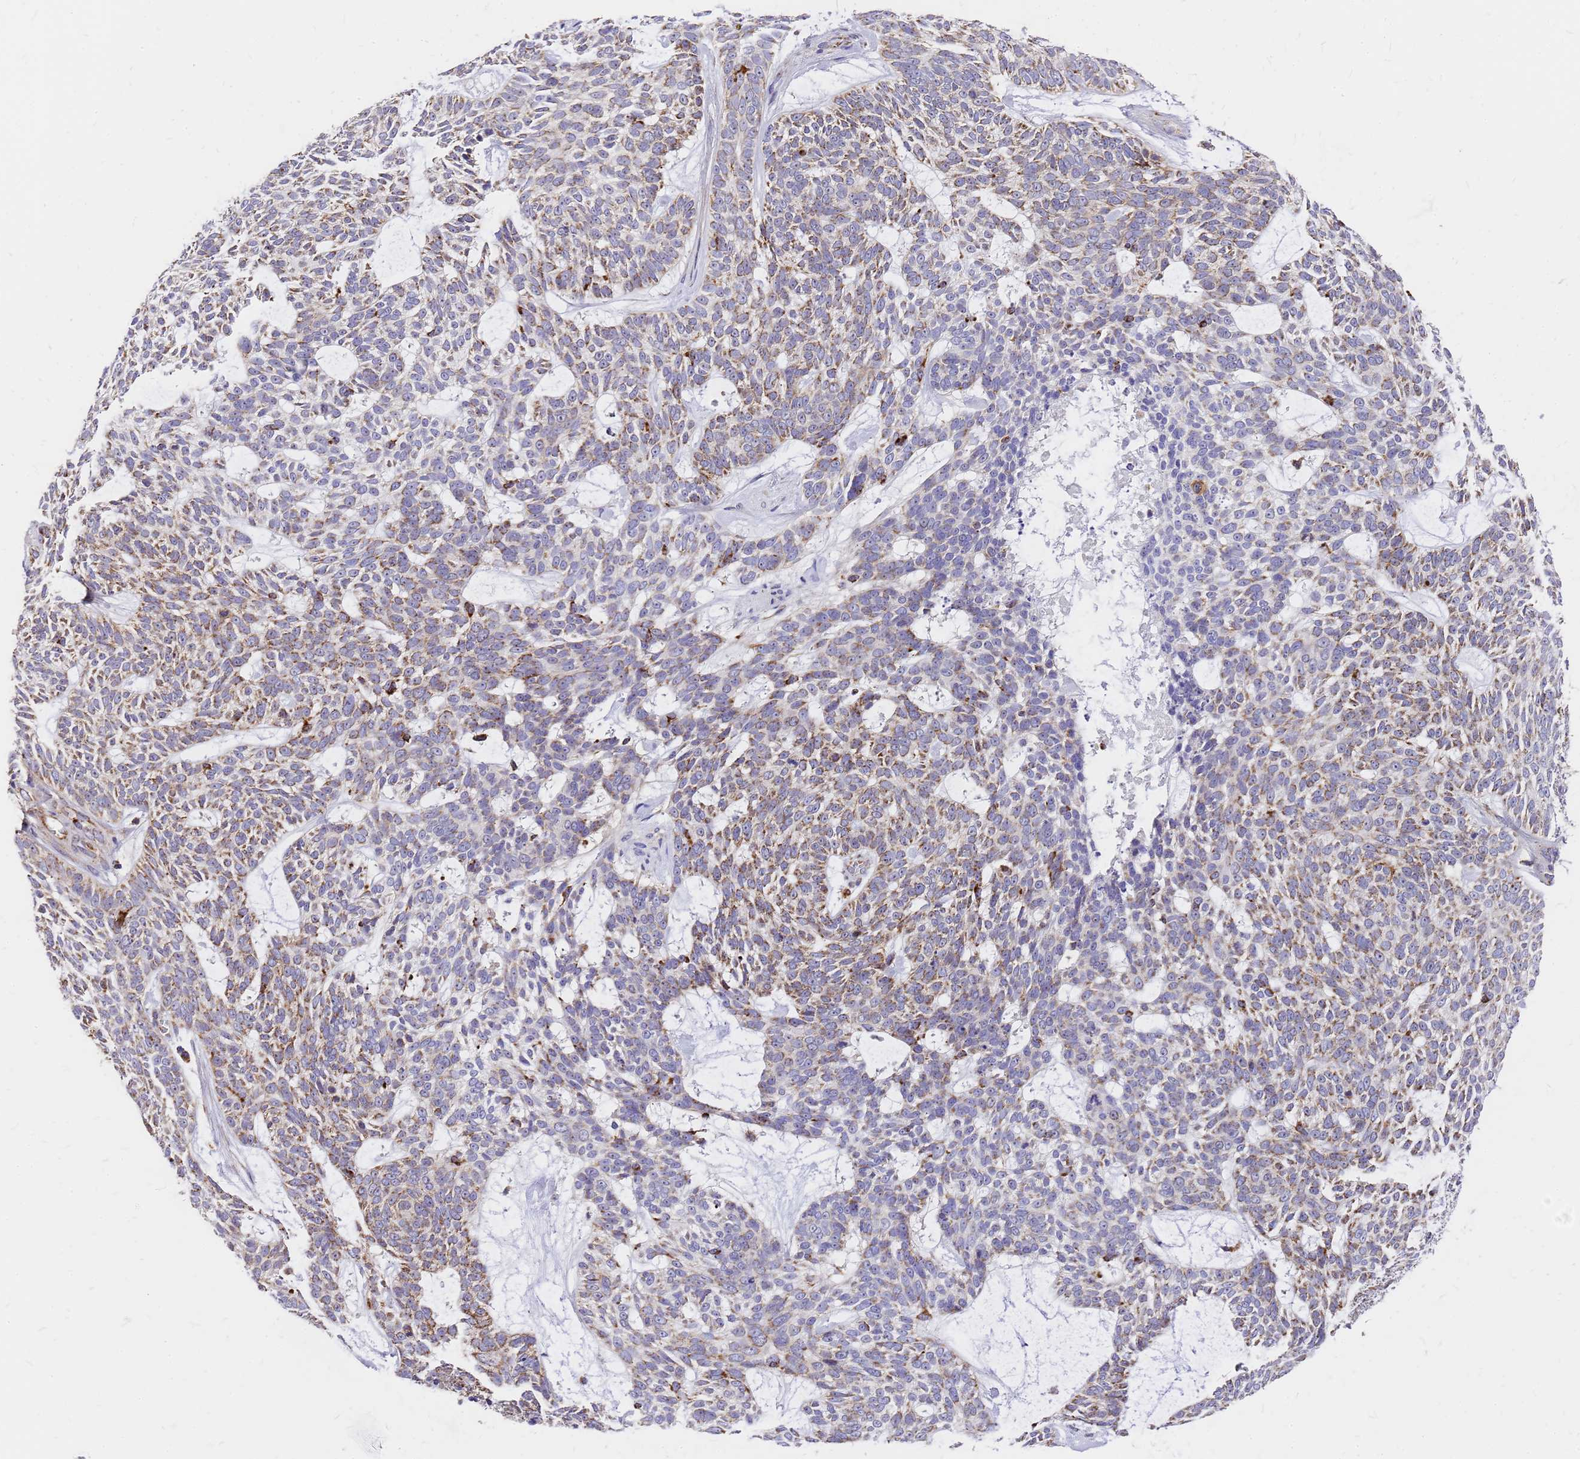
{"staining": {"intensity": "moderate", "quantity": "25%-75%", "location": "cytoplasmic/membranous"}, "tissue": "skin cancer", "cell_type": "Tumor cells", "image_type": "cancer", "snomed": [{"axis": "morphology", "description": "Basal cell carcinoma"}, {"axis": "topography", "description": "Skin"}], "caption": "This is an image of IHC staining of skin cancer (basal cell carcinoma), which shows moderate positivity in the cytoplasmic/membranous of tumor cells.", "gene": "MRPS26", "patient": {"sex": "male", "age": 75}}